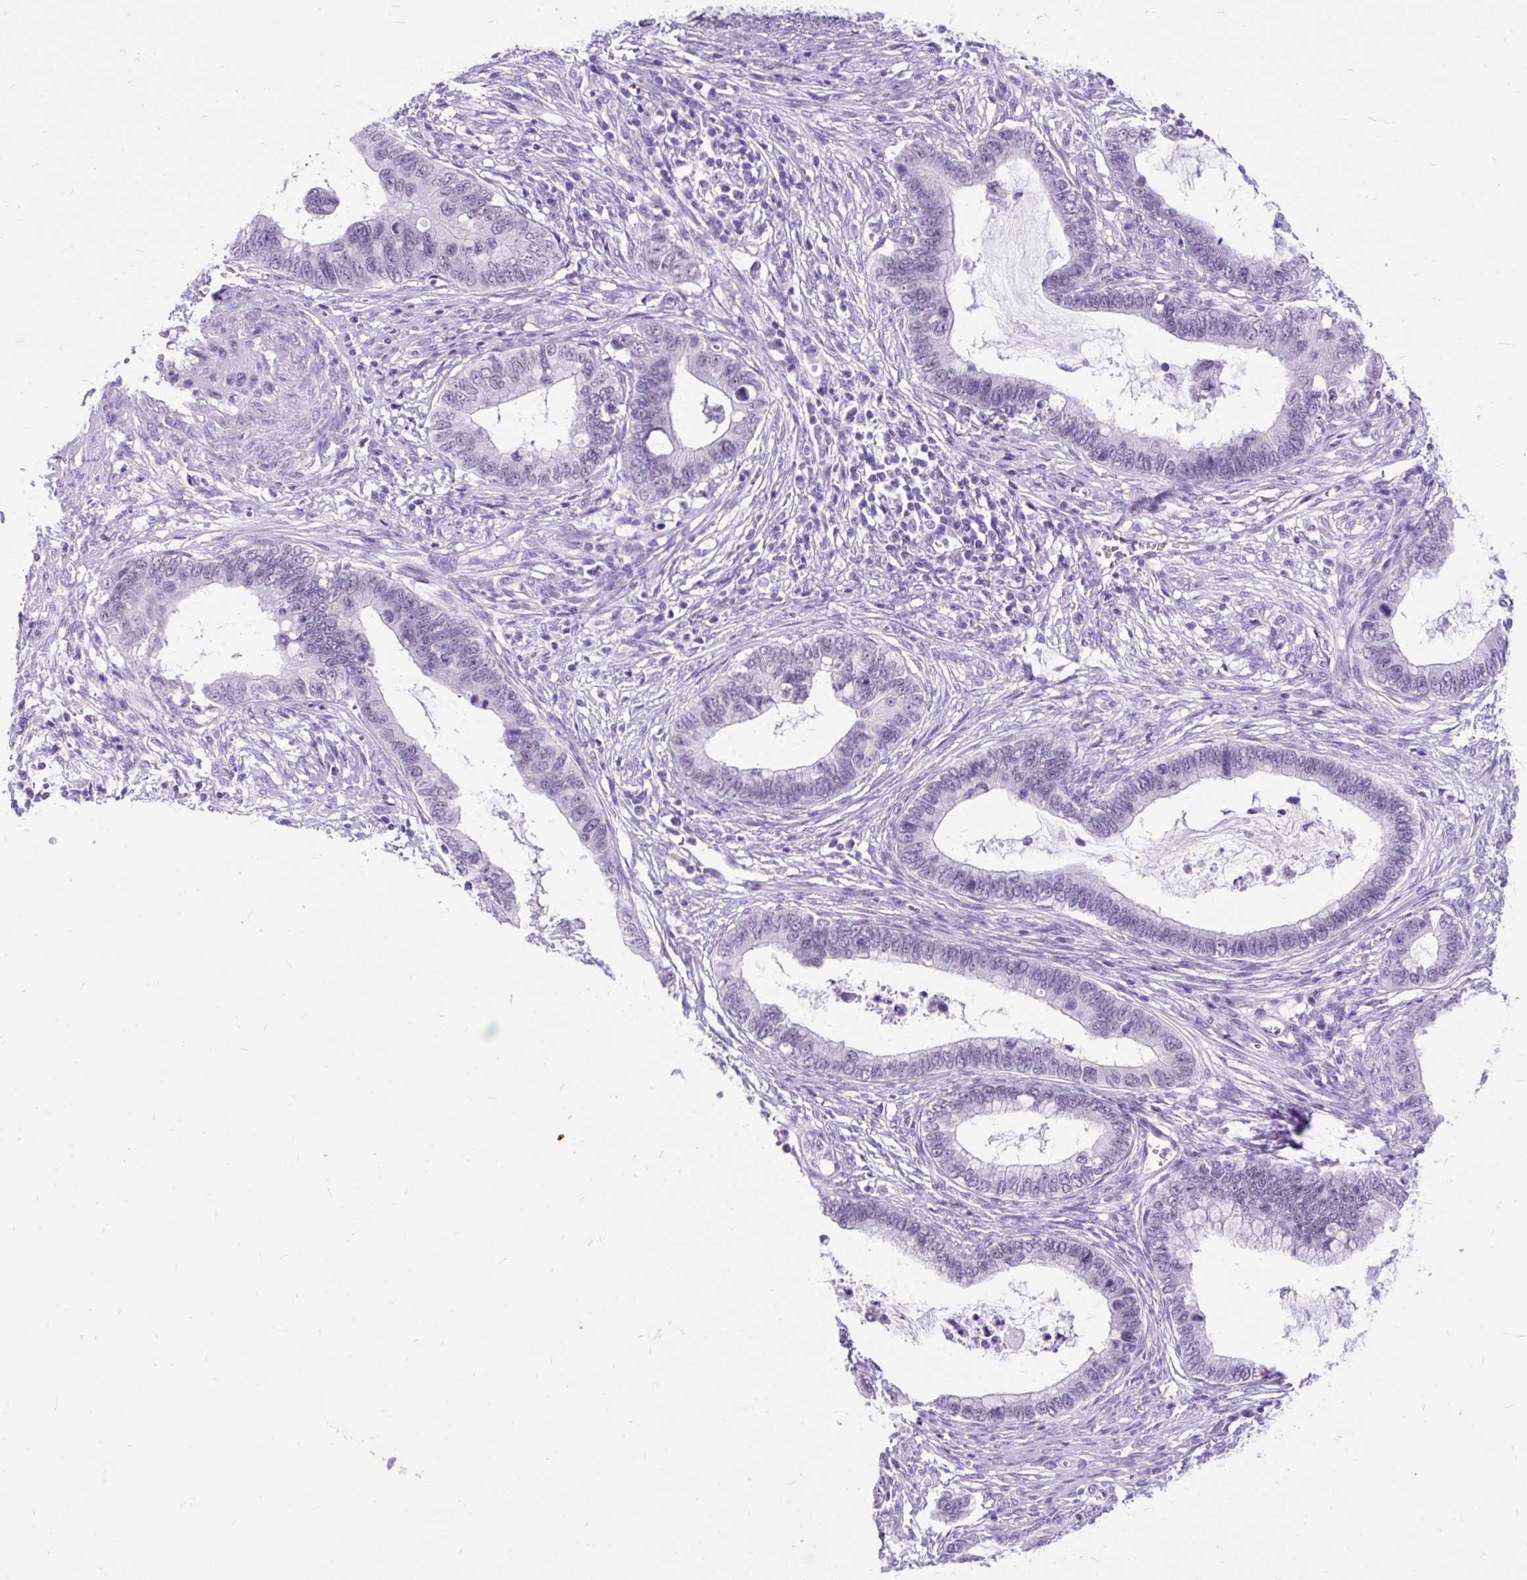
{"staining": {"intensity": "negative", "quantity": "none", "location": "none"}, "tissue": "cervical cancer", "cell_type": "Tumor cells", "image_type": "cancer", "snomed": [{"axis": "morphology", "description": "Adenocarcinoma, NOS"}, {"axis": "topography", "description": "Cervix"}], "caption": "Tumor cells are negative for protein expression in human adenocarcinoma (cervical). (Immunohistochemistry (ihc), brightfield microscopy, high magnification).", "gene": "SCGB1A1", "patient": {"sex": "female", "age": 44}}